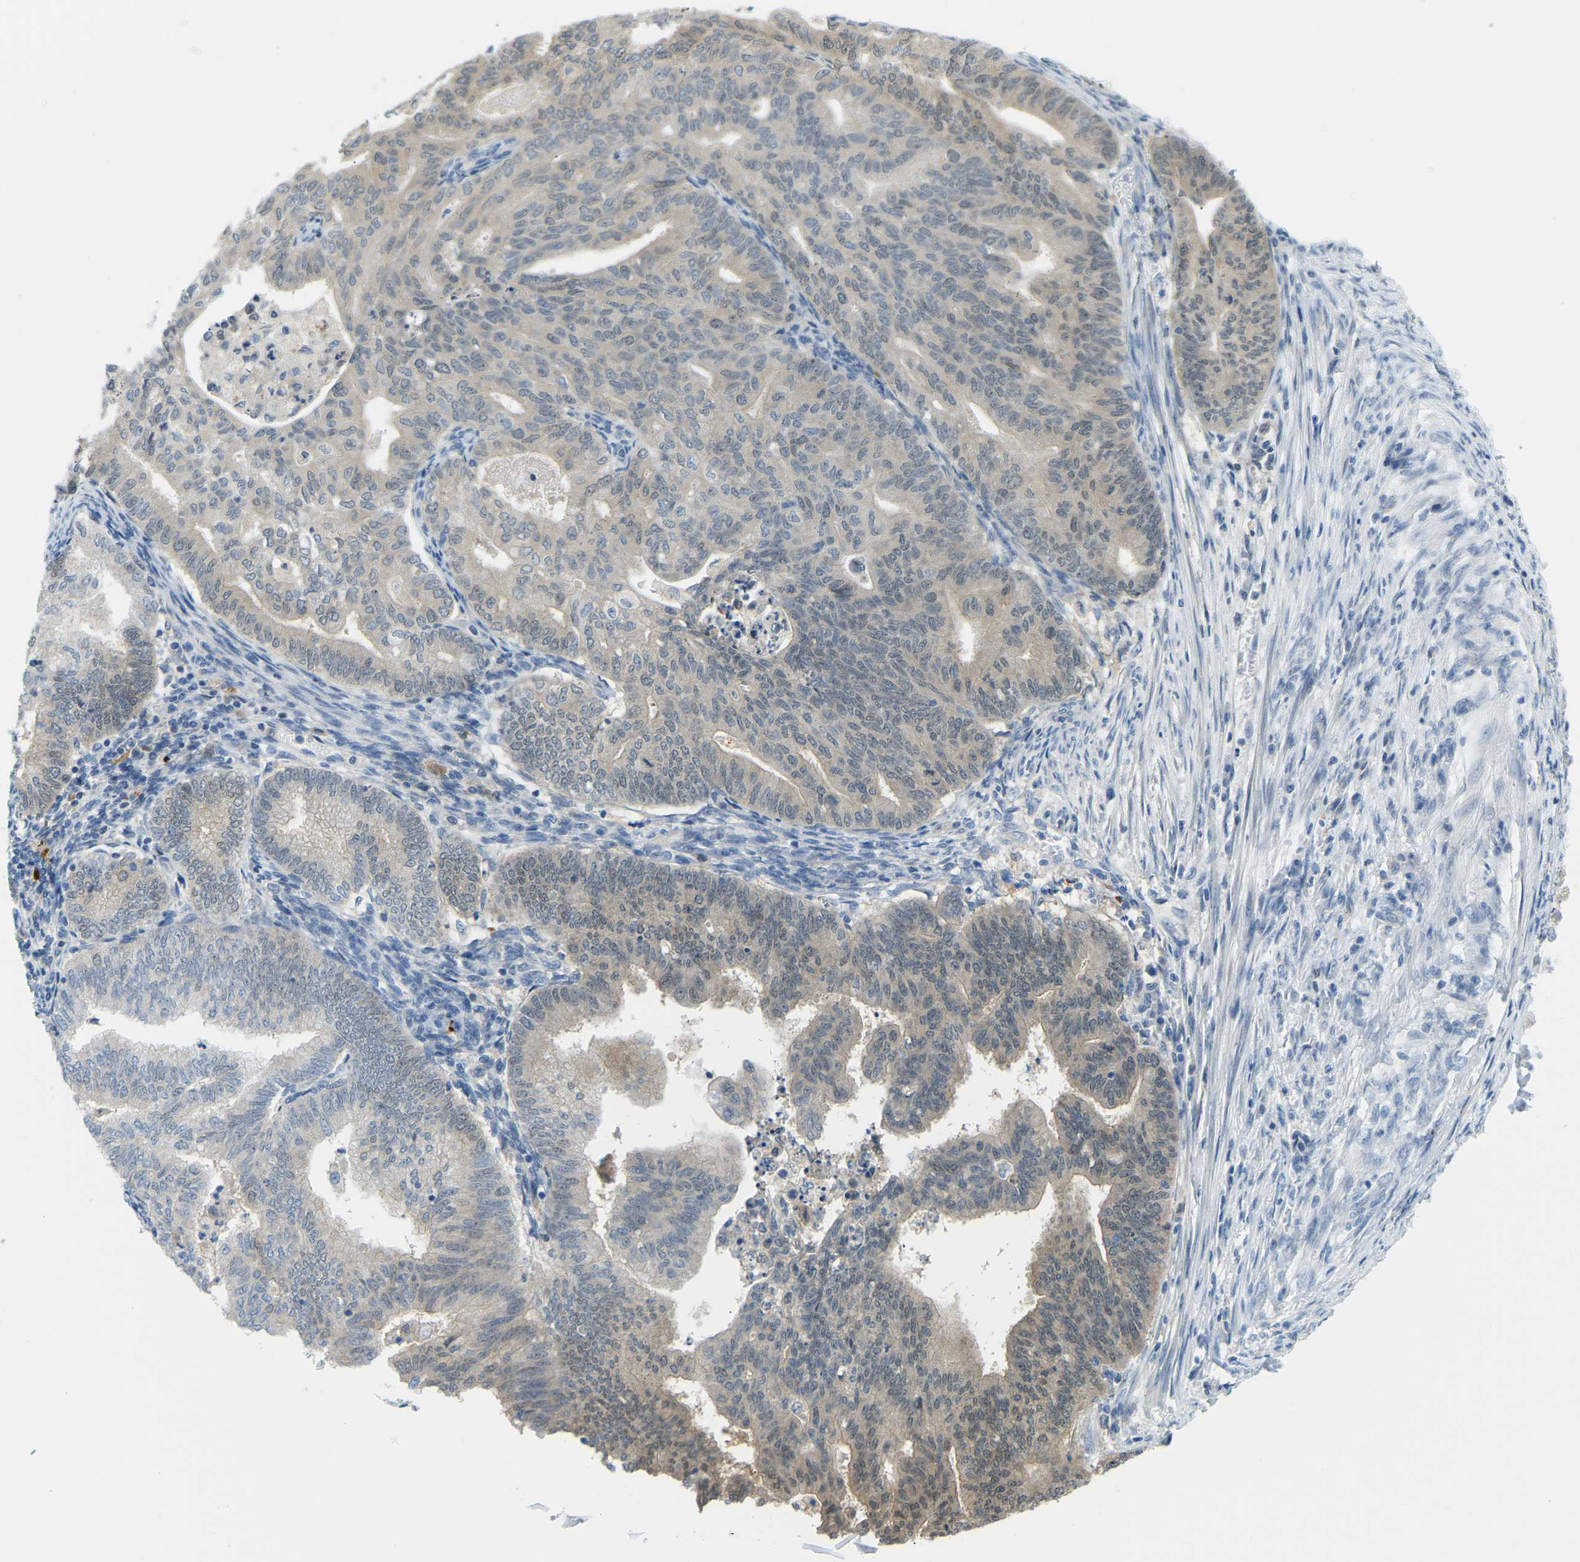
{"staining": {"intensity": "weak", "quantity": "25%-75%", "location": "cytoplasmic/membranous"}, "tissue": "endometrial cancer", "cell_type": "Tumor cells", "image_type": "cancer", "snomed": [{"axis": "morphology", "description": "Polyp, NOS"}, {"axis": "morphology", "description": "Adenocarcinoma, NOS"}, {"axis": "morphology", "description": "Adenoma, NOS"}, {"axis": "topography", "description": "Endometrium"}], "caption": "The image shows a brown stain indicating the presence of a protein in the cytoplasmic/membranous of tumor cells in endometrial cancer (polyp).", "gene": "NME8", "patient": {"sex": "female", "age": 79}}